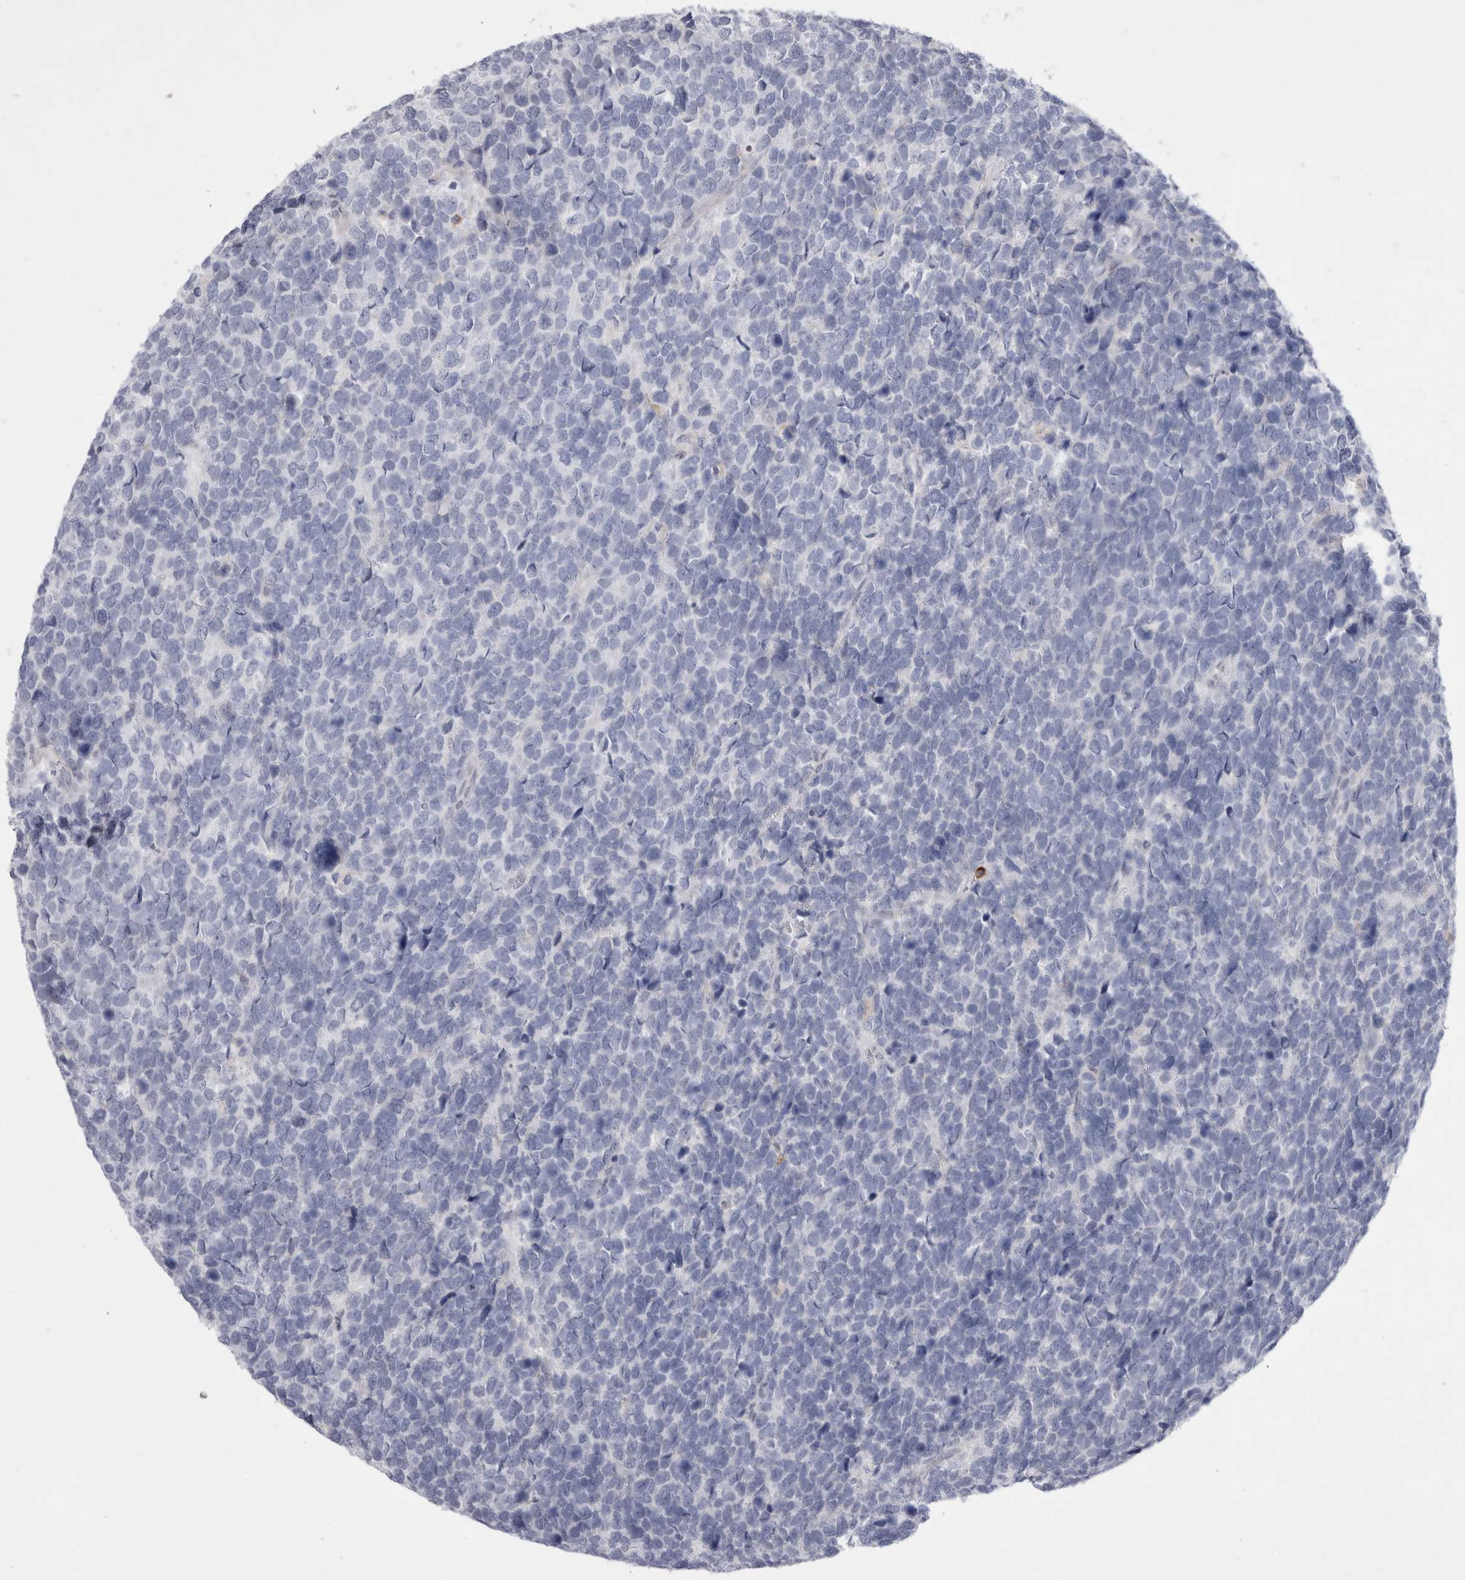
{"staining": {"intensity": "negative", "quantity": "none", "location": "none"}, "tissue": "urothelial cancer", "cell_type": "Tumor cells", "image_type": "cancer", "snomed": [{"axis": "morphology", "description": "Urothelial carcinoma, High grade"}, {"axis": "topography", "description": "Urinary bladder"}], "caption": "Protein analysis of urothelial cancer shows no significant positivity in tumor cells.", "gene": "SIGLEC10", "patient": {"sex": "female", "age": 82}}